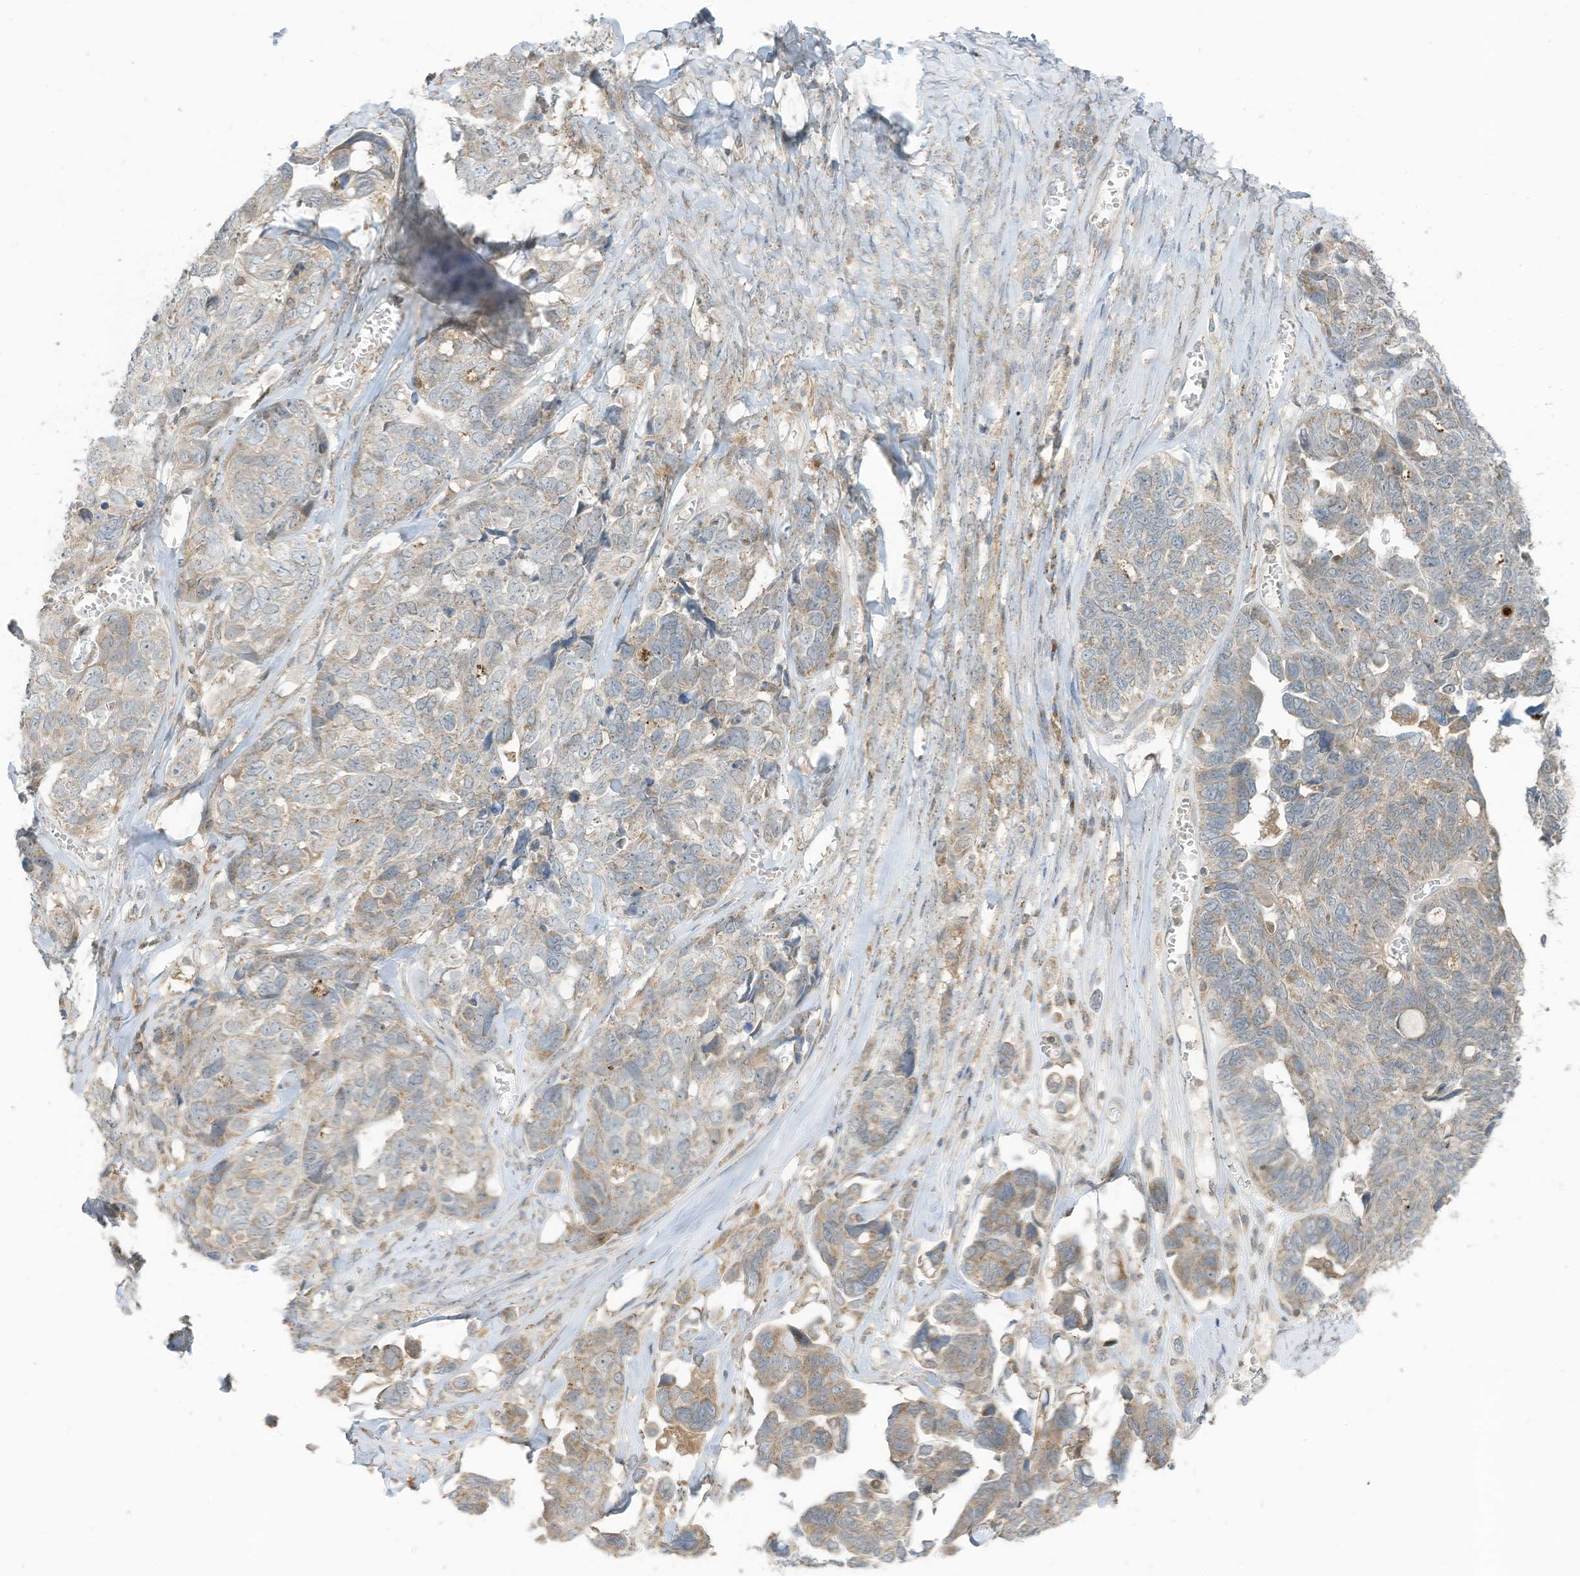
{"staining": {"intensity": "weak", "quantity": "<25%", "location": "cytoplasmic/membranous"}, "tissue": "ovarian cancer", "cell_type": "Tumor cells", "image_type": "cancer", "snomed": [{"axis": "morphology", "description": "Cystadenocarcinoma, serous, NOS"}, {"axis": "topography", "description": "Ovary"}], "caption": "Immunohistochemical staining of human ovarian cancer demonstrates no significant staining in tumor cells. The staining was performed using DAB to visualize the protein expression in brown, while the nuclei were stained in blue with hematoxylin (Magnification: 20x).", "gene": "PARVG", "patient": {"sex": "female", "age": 79}}